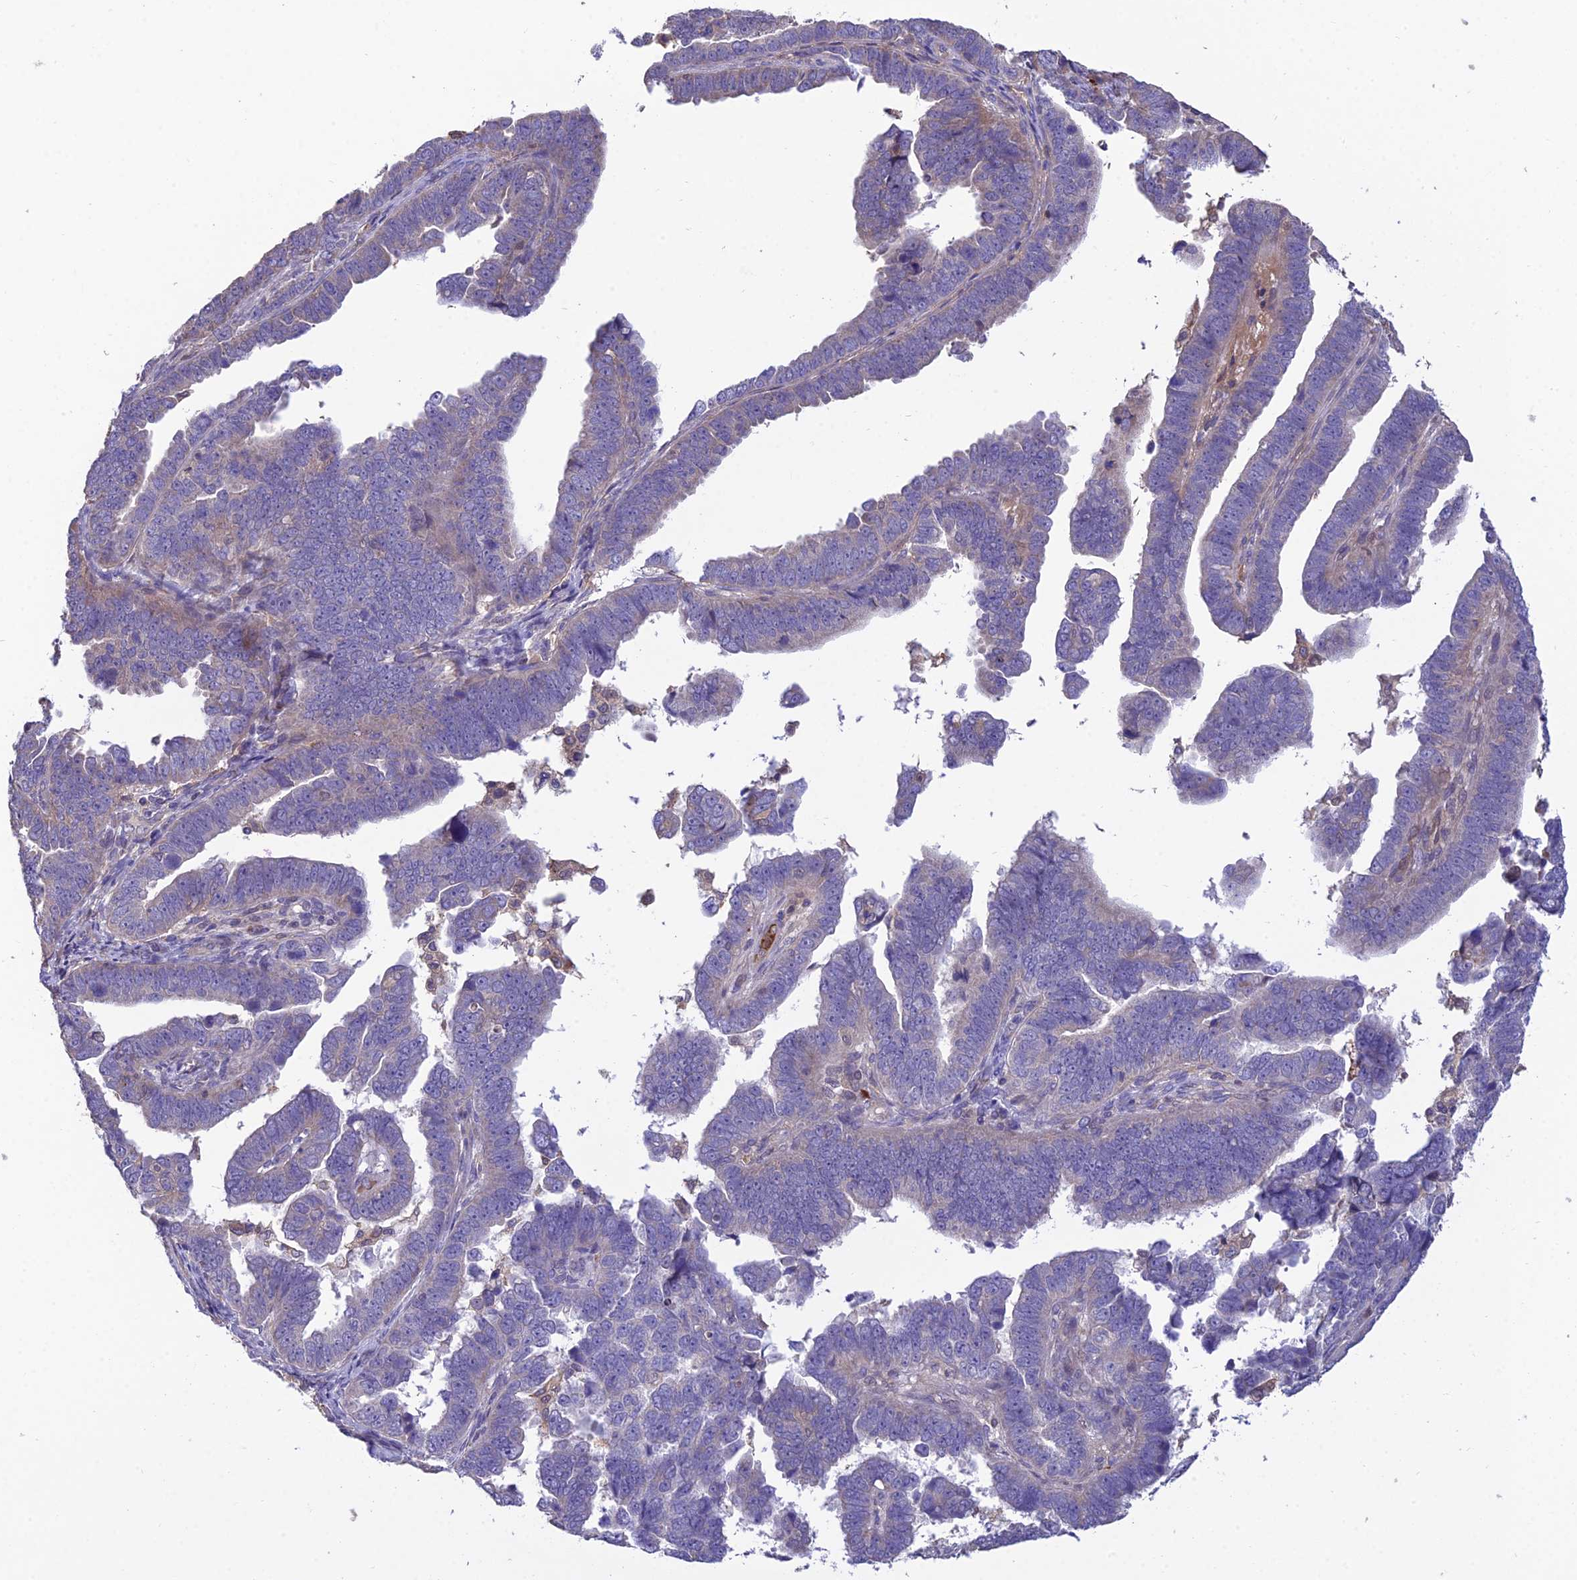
{"staining": {"intensity": "negative", "quantity": "none", "location": "none"}, "tissue": "endometrial cancer", "cell_type": "Tumor cells", "image_type": "cancer", "snomed": [{"axis": "morphology", "description": "Adenocarcinoma, NOS"}, {"axis": "topography", "description": "Endometrium"}], "caption": "Tumor cells show no significant protein expression in endometrial adenocarcinoma.", "gene": "MIOS", "patient": {"sex": "female", "age": 75}}